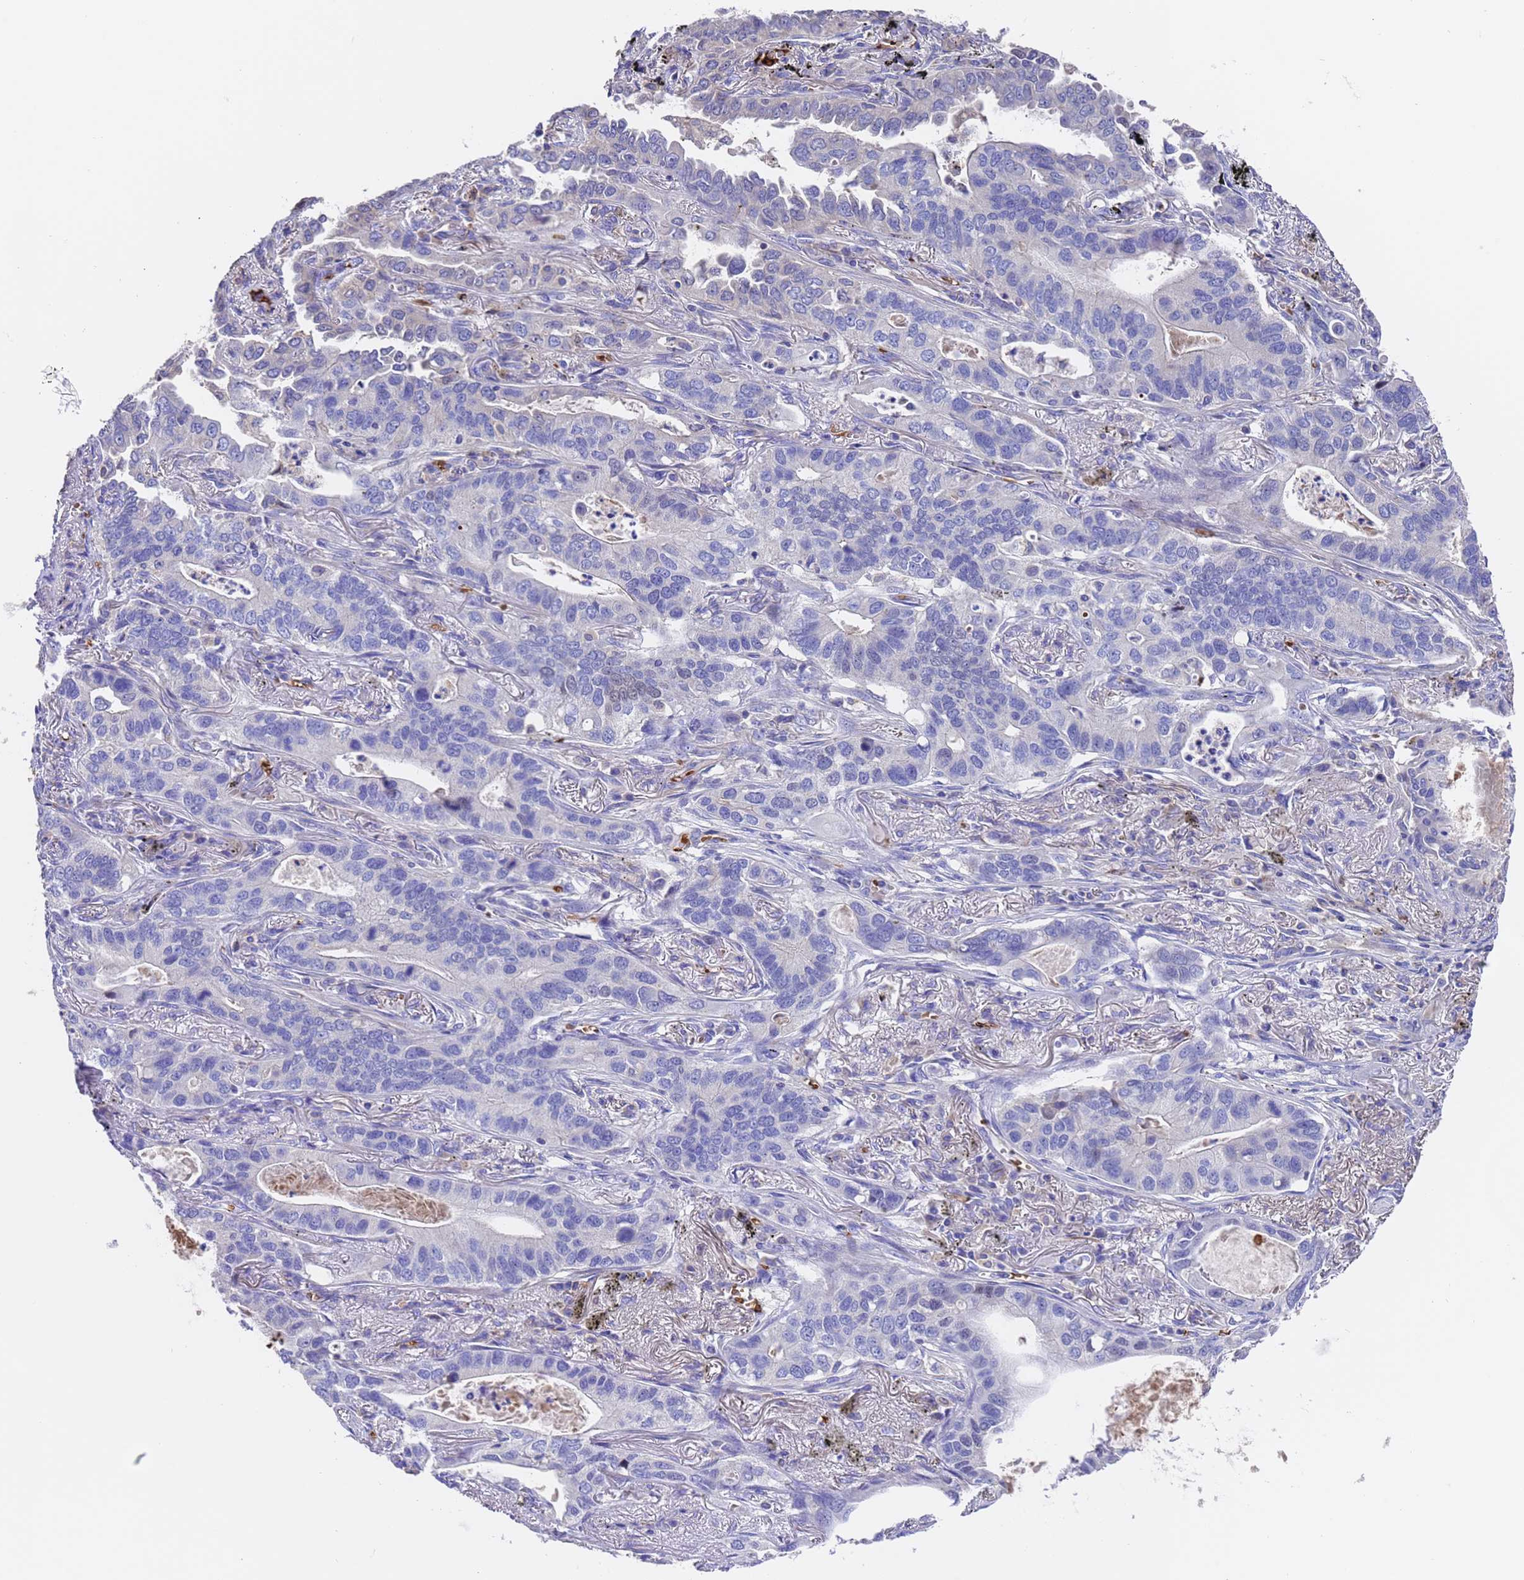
{"staining": {"intensity": "negative", "quantity": "none", "location": "none"}, "tissue": "lung cancer", "cell_type": "Tumor cells", "image_type": "cancer", "snomed": [{"axis": "morphology", "description": "Adenocarcinoma, NOS"}, {"axis": "topography", "description": "Lung"}], "caption": "There is no significant positivity in tumor cells of adenocarcinoma (lung).", "gene": "ELP6", "patient": {"sex": "male", "age": 67}}